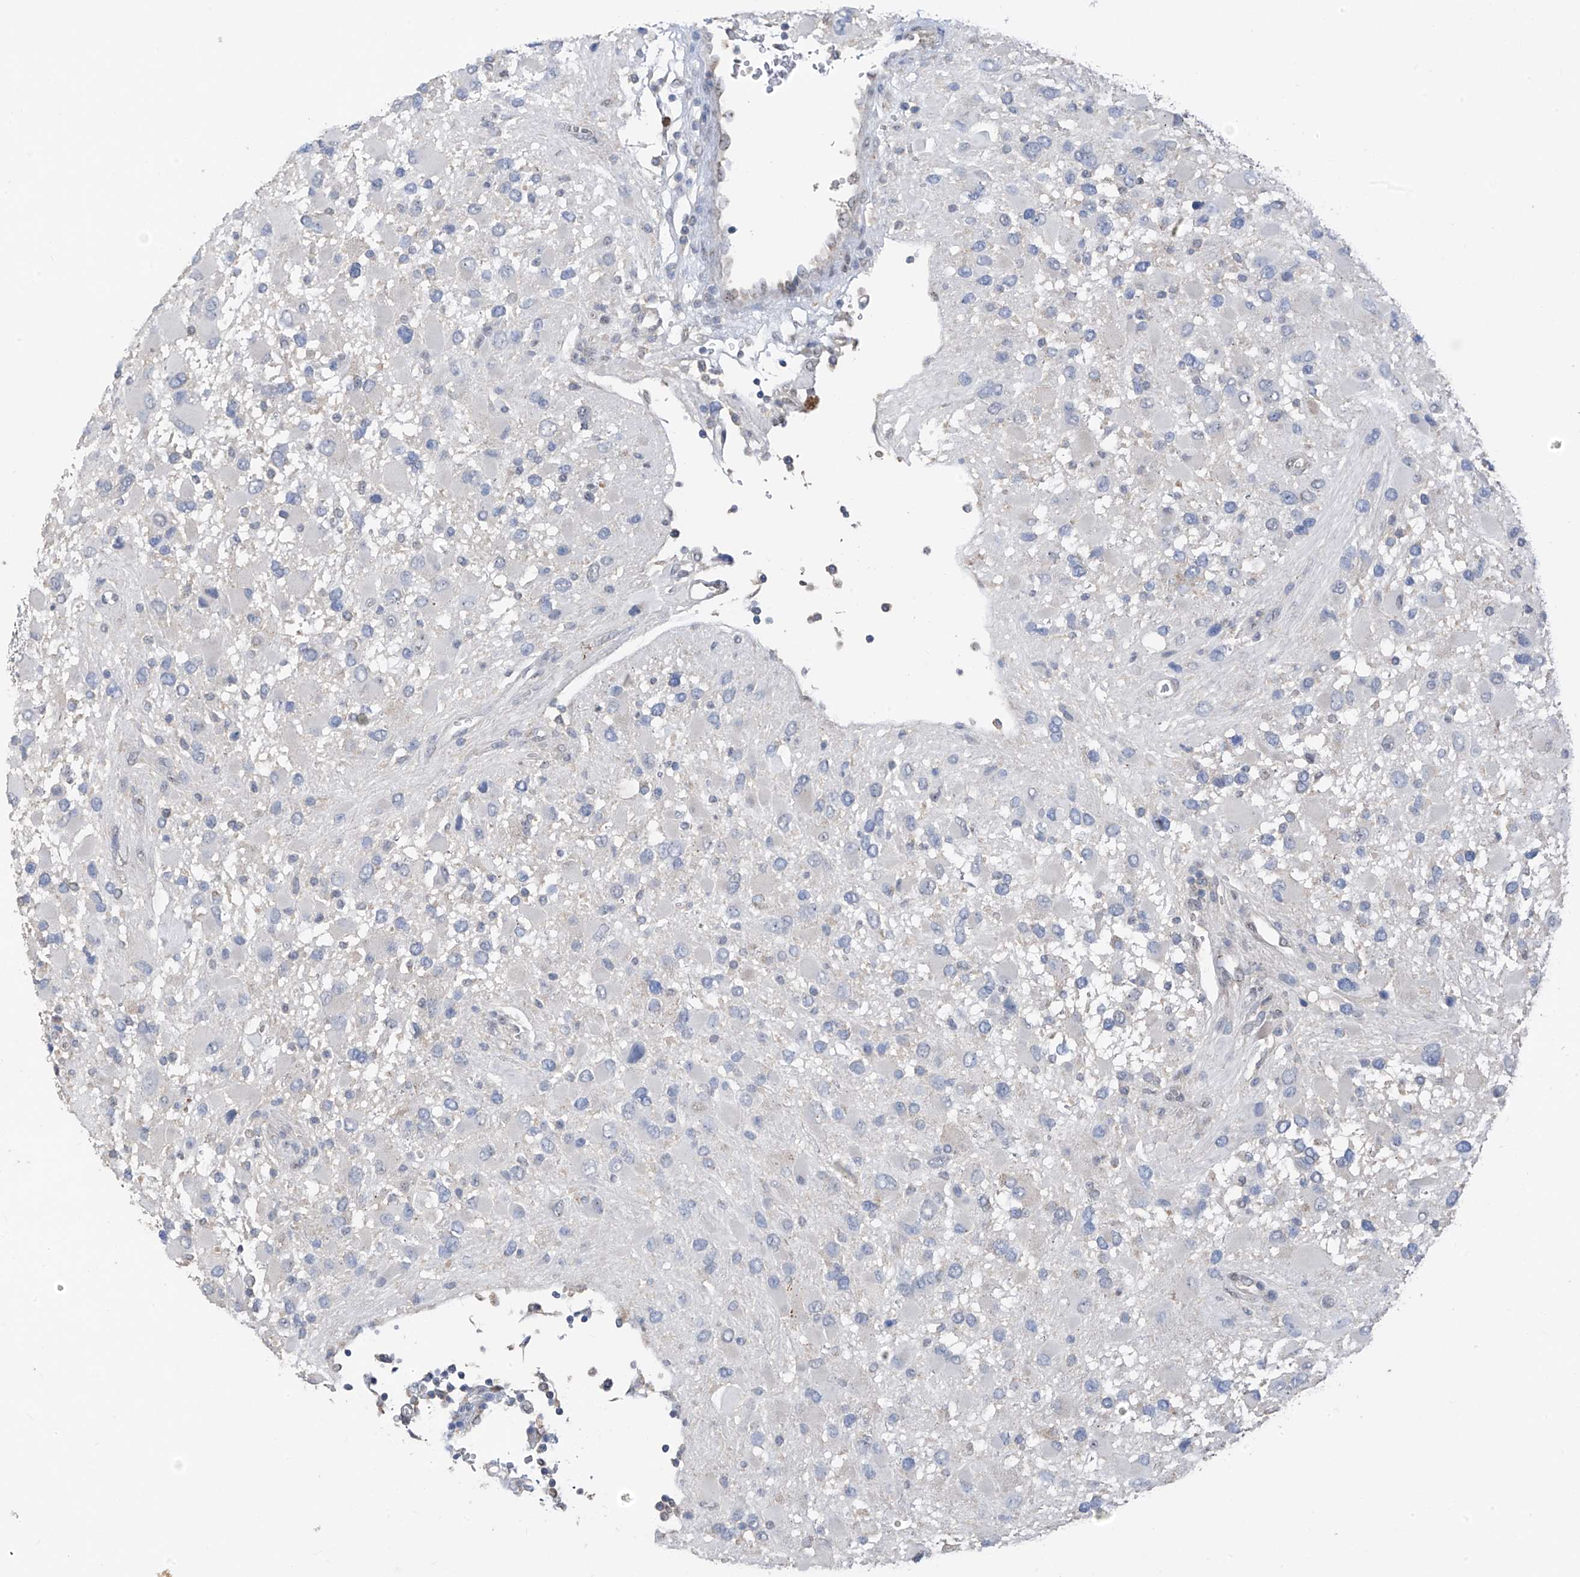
{"staining": {"intensity": "negative", "quantity": "none", "location": "none"}, "tissue": "glioma", "cell_type": "Tumor cells", "image_type": "cancer", "snomed": [{"axis": "morphology", "description": "Glioma, malignant, High grade"}, {"axis": "topography", "description": "Brain"}], "caption": "Protein analysis of high-grade glioma (malignant) exhibits no significant positivity in tumor cells.", "gene": "RPL4", "patient": {"sex": "male", "age": 53}}